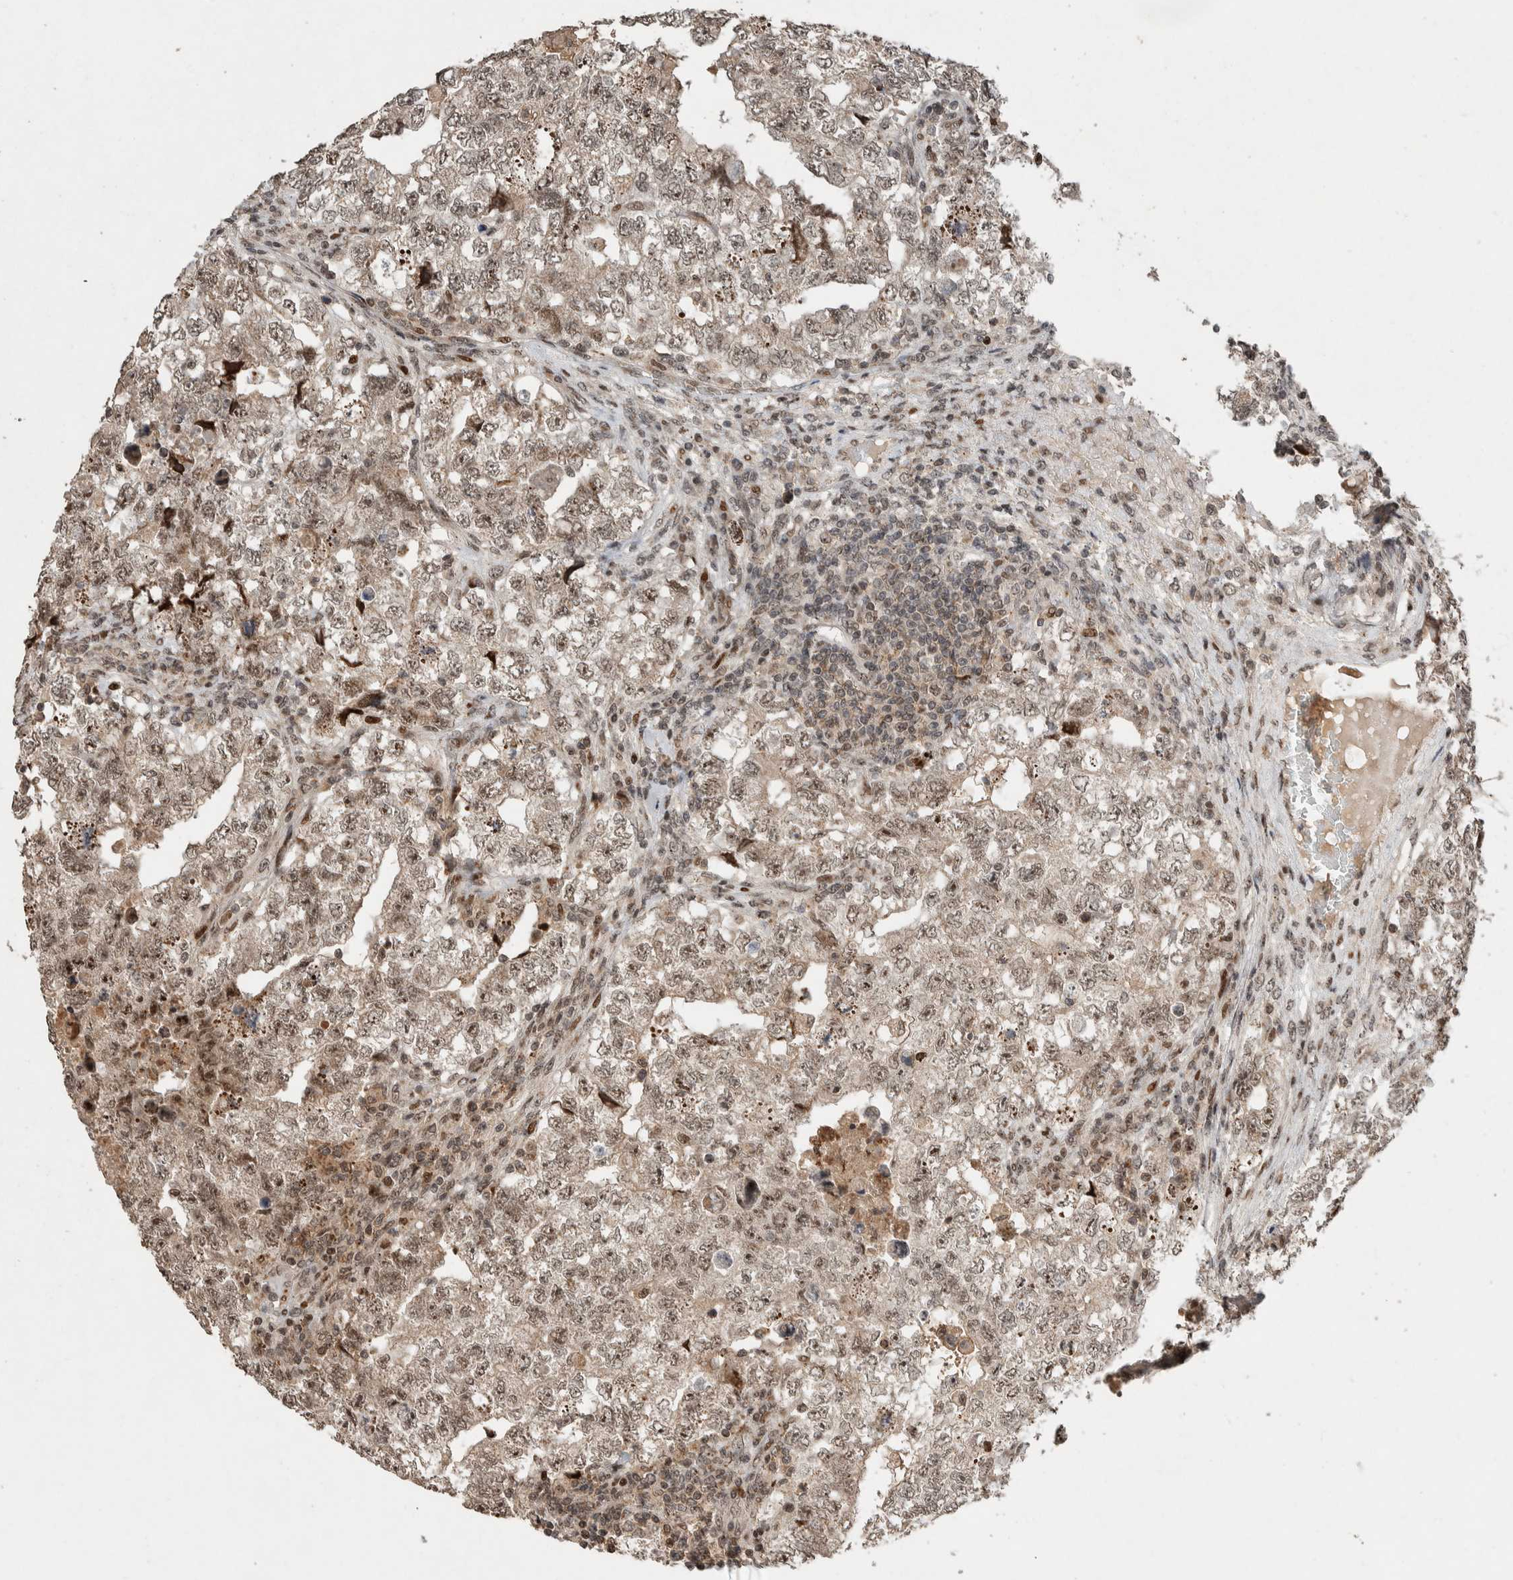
{"staining": {"intensity": "weak", "quantity": "<25%", "location": "nuclear"}, "tissue": "testis cancer", "cell_type": "Tumor cells", "image_type": "cancer", "snomed": [{"axis": "morphology", "description": "Carcinoma, Embryonal, NOS"}, {"axis": "topography", "description": "Testis"}], "caption": "There is no significant staining in tumor cells of testis cancer.", "gene": "ZNF521", "patient": {"sex": "male", "age": 2}}